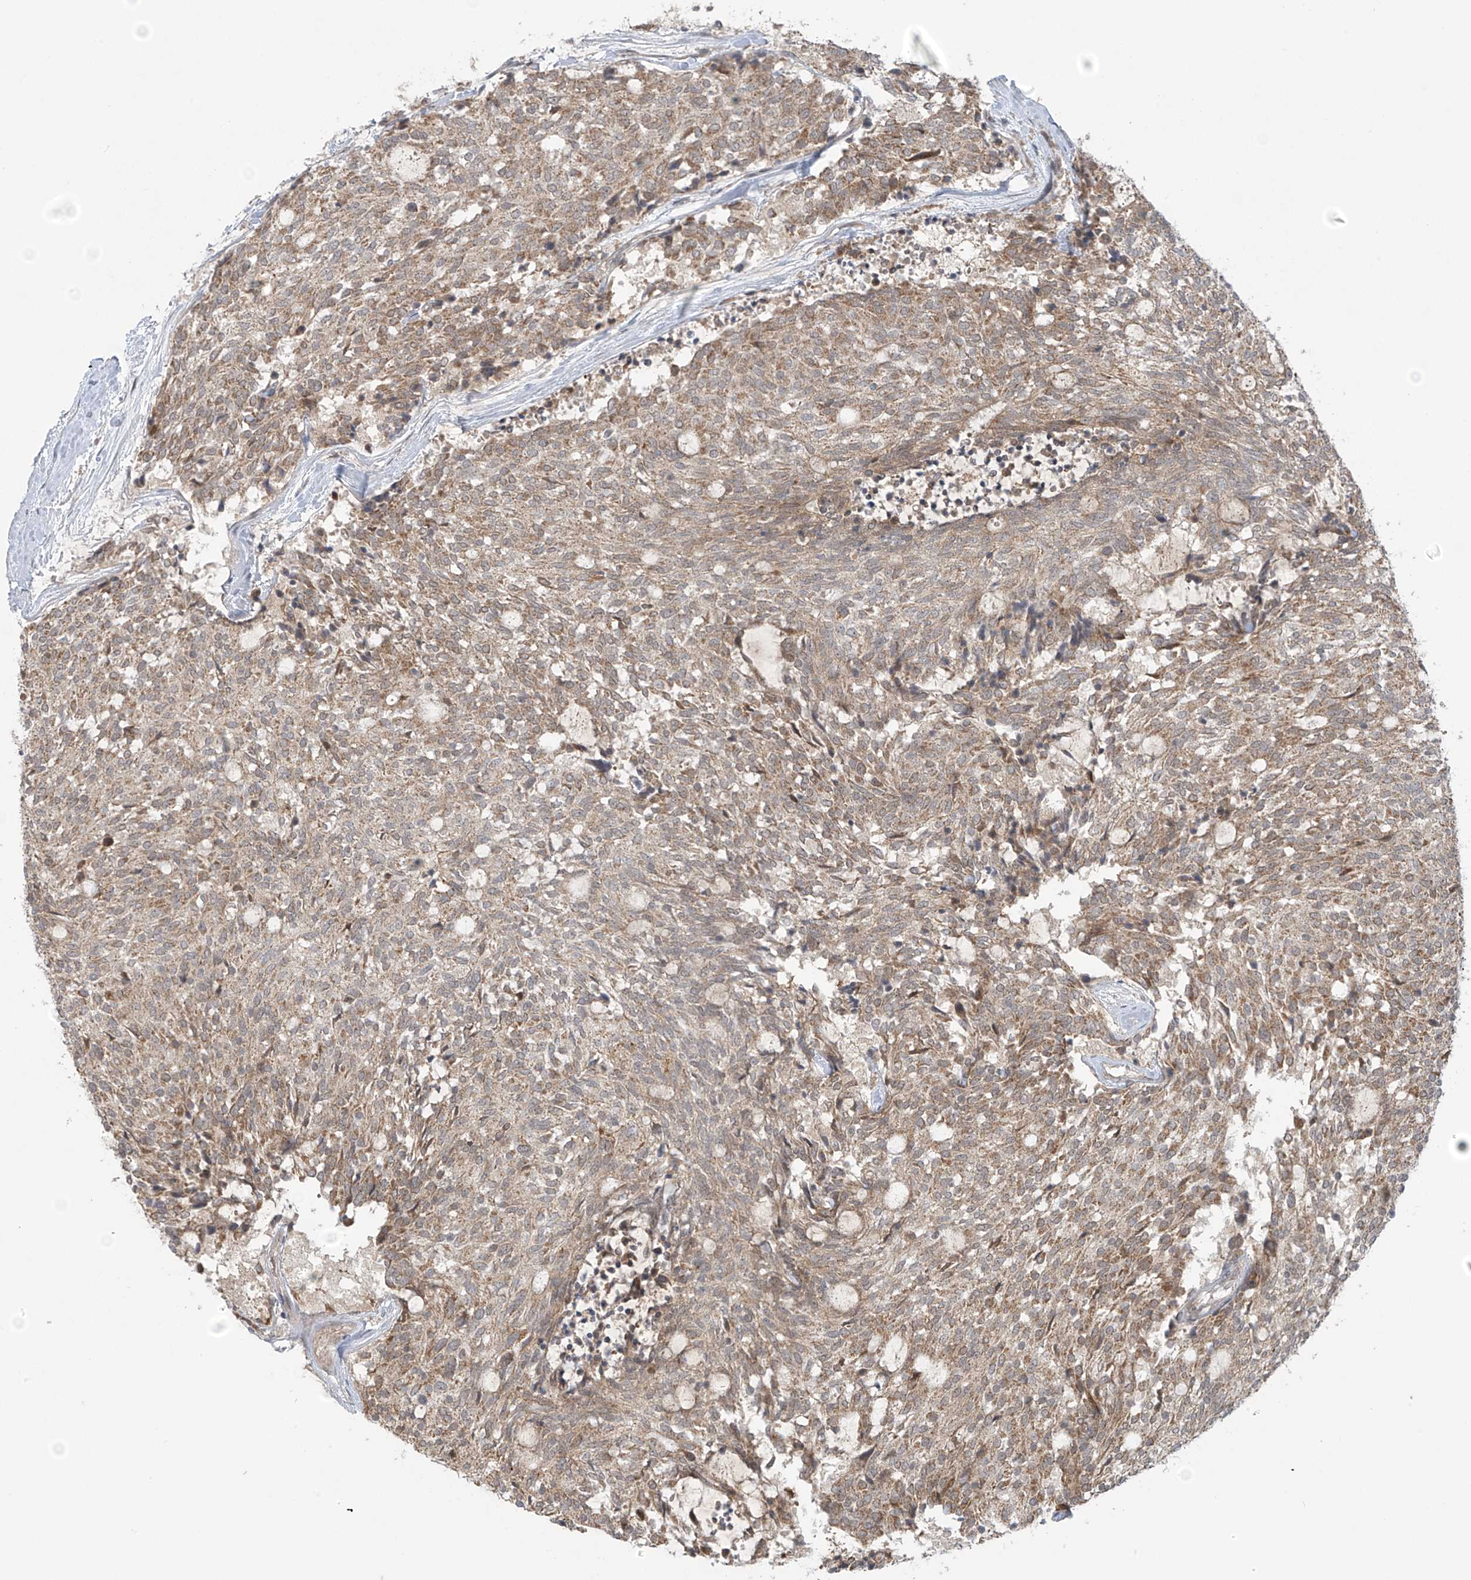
{"staining": {"intensity": "weak", "quantity": ">75%", "location": "cytoplasmic/membranous"}, "tissue": "carcinoid", "cell_type": "Tumor cells", "image_type": "cancer", "snomed": [{"axis": "morphology", "description": "Carcinoid, malignant, NOS"}, {"axis": "topography", "description": "Pancreas"}], "caption": "Immunohistochemical staining of malignant carcinoid demonstrates low levels of weak cytoplasmic/membranous positivity in approximately >75% of tumor cells.", "gene": "HDDC2", "patient": {"sex": "female", "age": 54}}